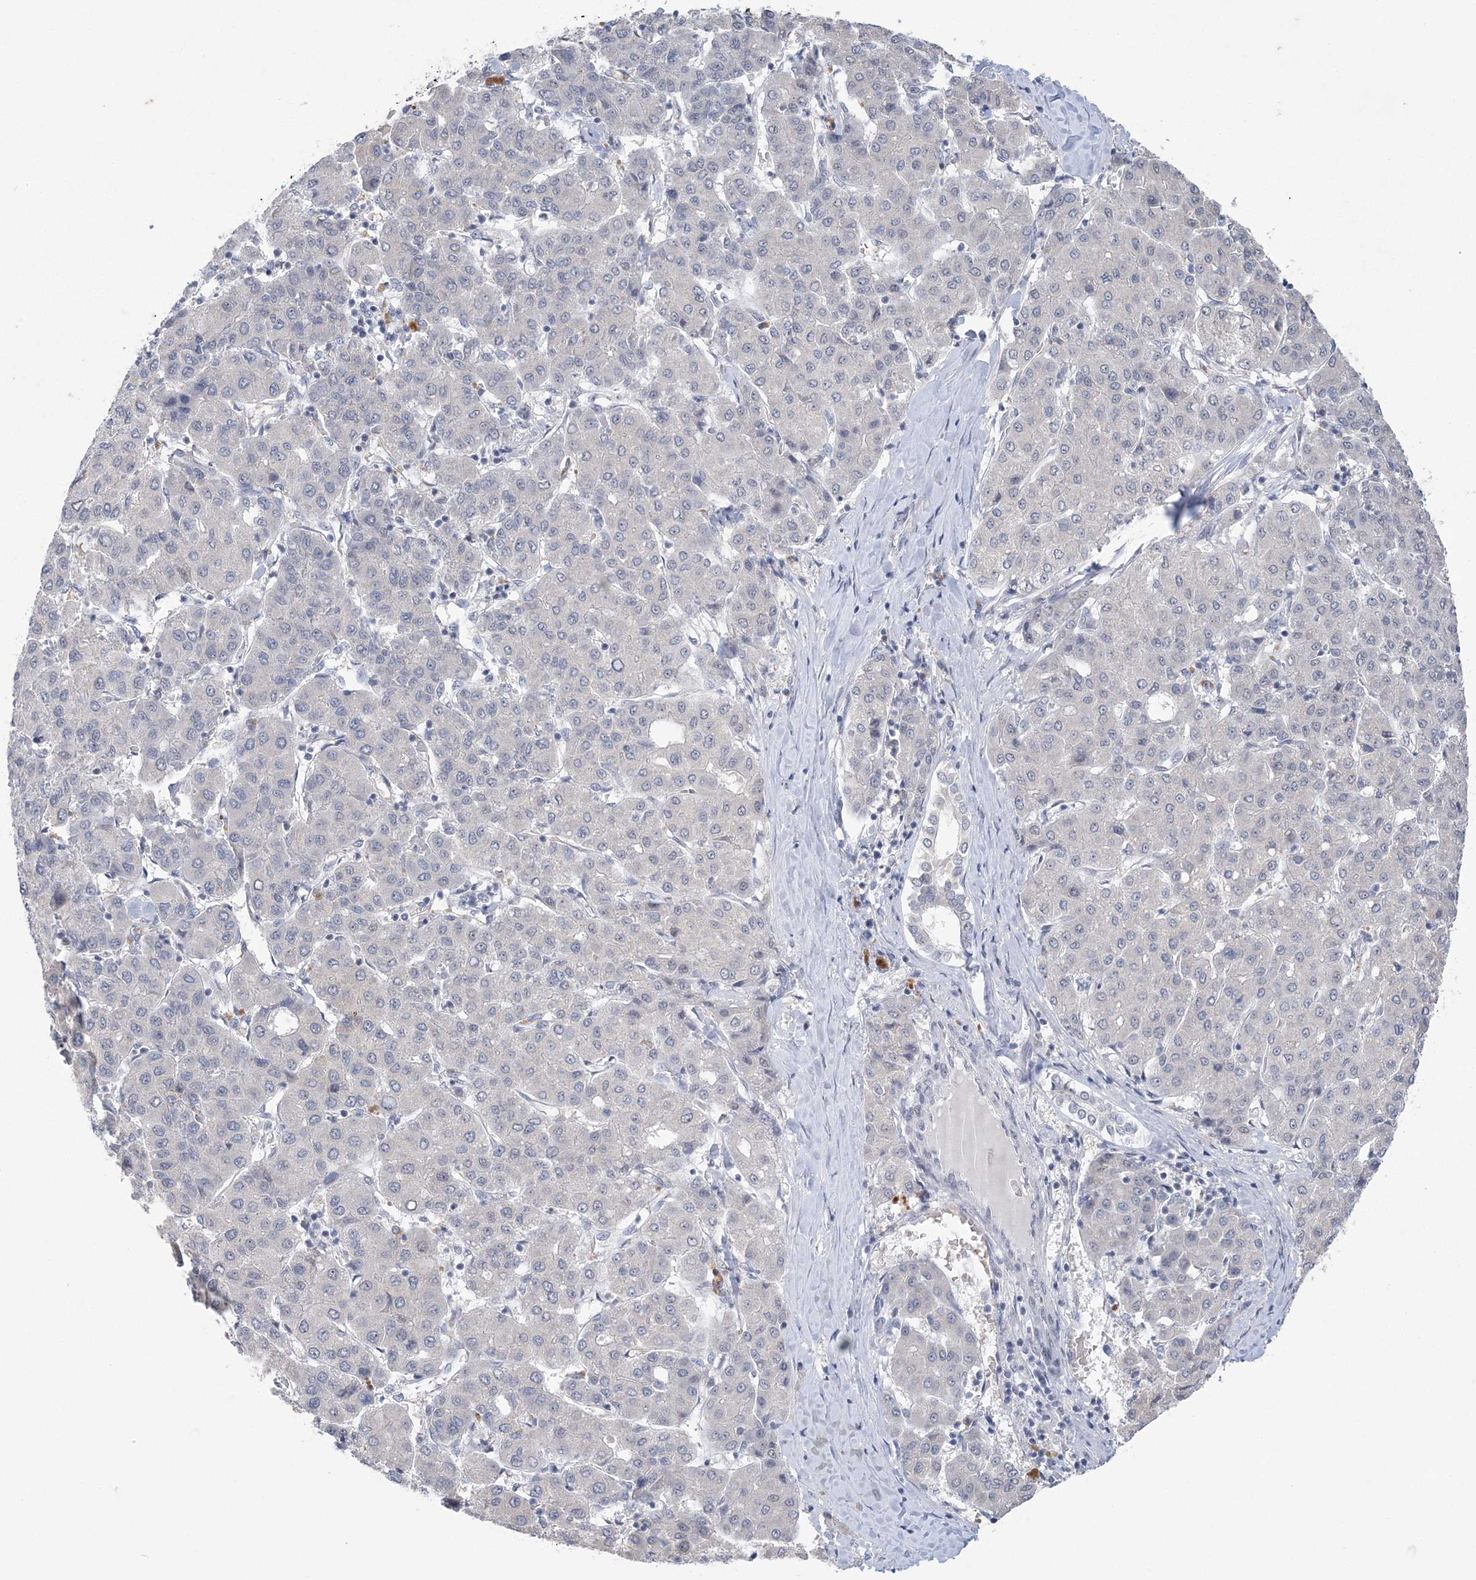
{"staining": {"intensity": "negative", "quantity": "none", "location": "none"}, "tissue": "liver cancer", "cell_type": "Tumor cells", "image_type": "cancer", "snomed": [{"axis": "morphology", "description": "Carcinoma, Hepatocellular, NOS"}, {"axis": "topography", "description": "Liver"}], "caption": "This is an immunohistochemistry (IHC) photomicrograph of liver hepatocellular carcinoma. There is no staining in tumor cells.", "gene": "ZBTB7A", "patient": {"sex": "male", "age": 65}}